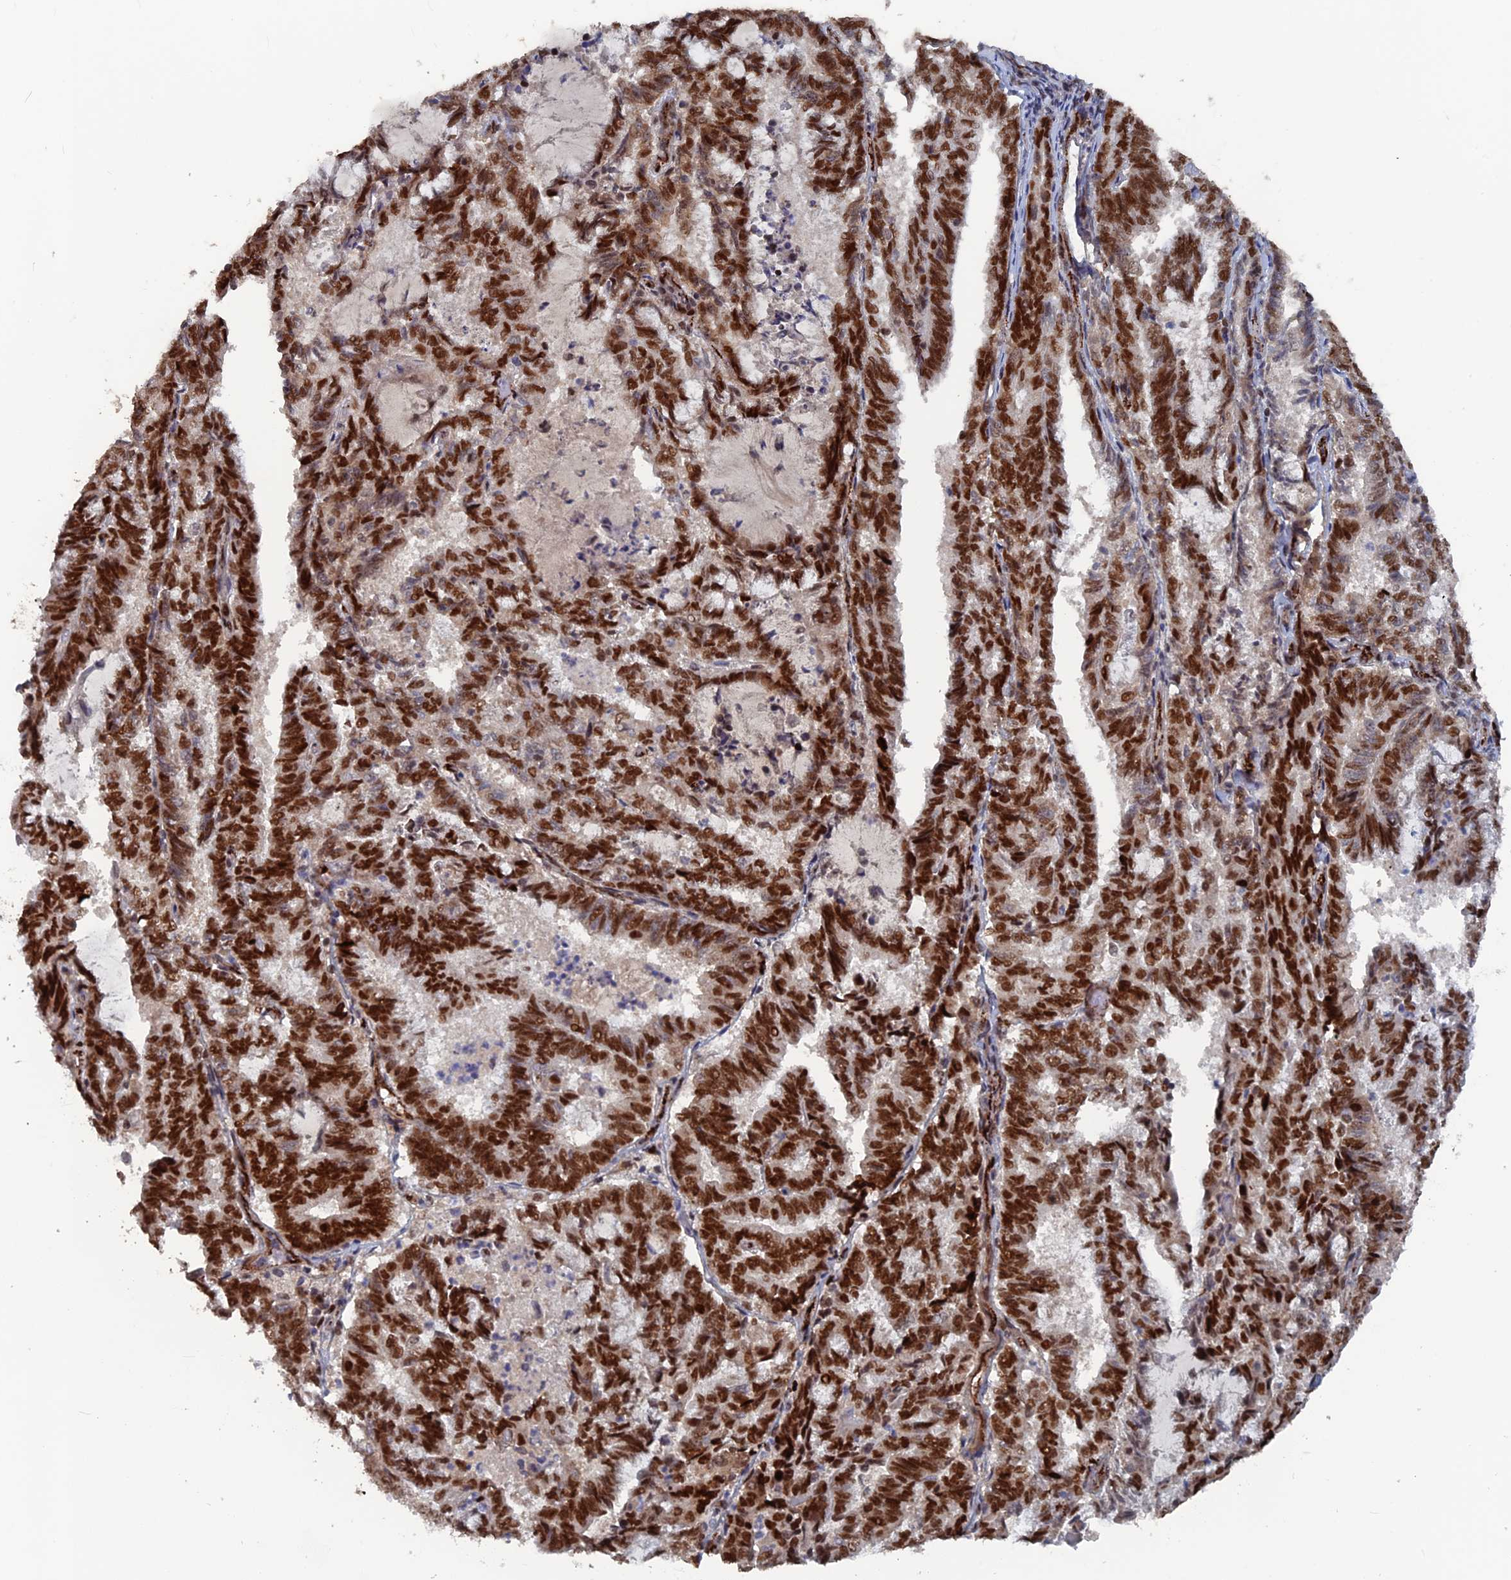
{"staining": {"intensity": "strong", "quantity": ">75%", "location": "nuclear"}, "tissue": "endometrial cancer", "cell_type": "Tumor cells", "image_type": "cancer", "snomed": [{"axis": "morphology", "description": "Adenocarcinoma, NOS"}, {"axis": "topography", "description": "Endometrium"}], "caption": "Endometrial cancer stained with DAB (3,3'-diaminobenzidine) immunohistochemistry demonstrates high levels of strong nuclear positivity in approximately >75% of tumor cells. (Stains: DAB in brown, nuclei in blue, Microscopy: brightfield microscopy at high magnification).", "gene": "SH3D21", "patient": {"sex": "female", "age": 80}}